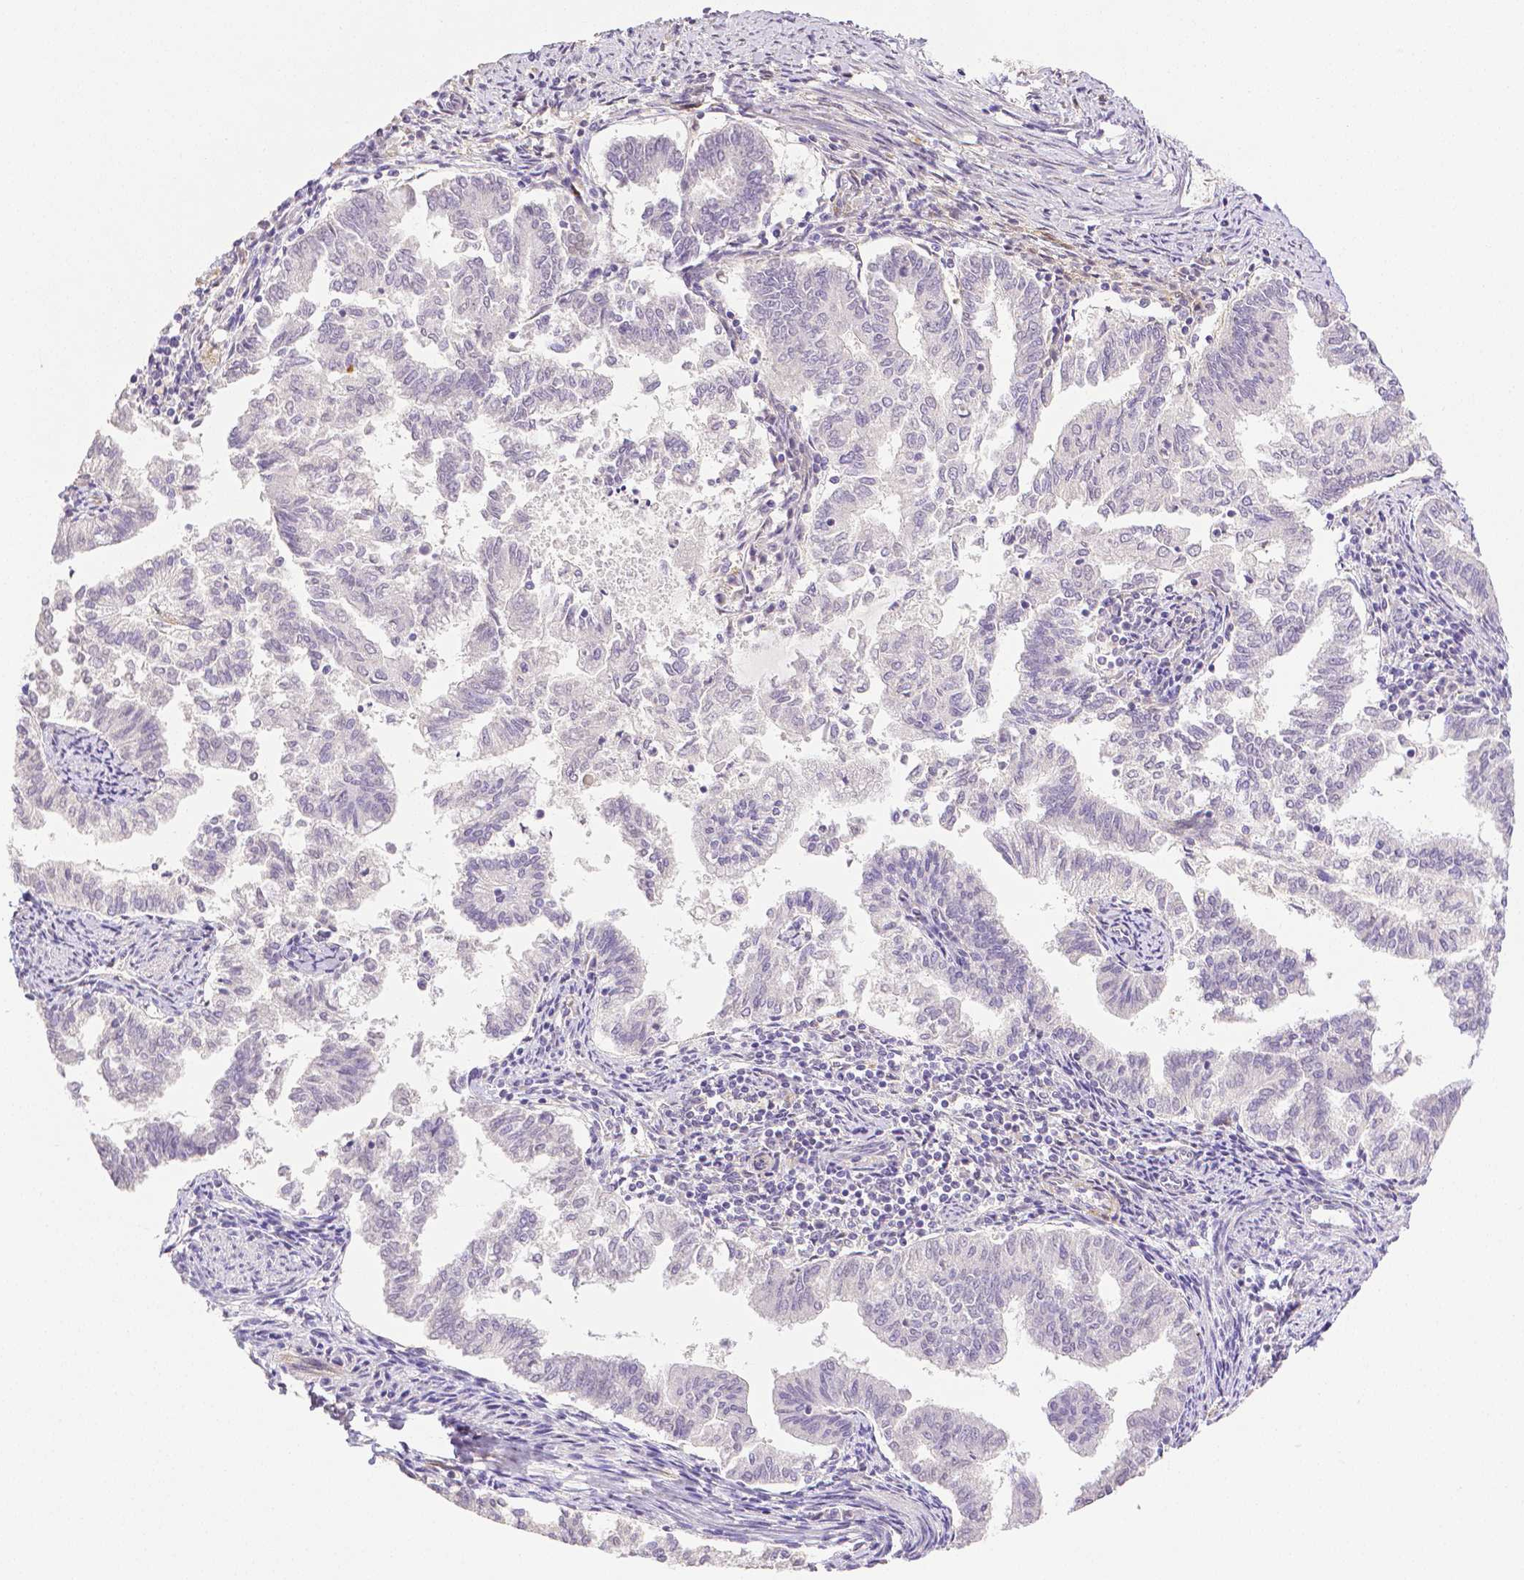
{"staining": {"intensity": "negative", "quantity": "none", "location": "none"}, "tissue": "endometrial cancer", "cell_type": "Tumor cells", "image_type": "cancer", "snomed": [{"axis": "morphology", "description": "Adenocarcinoma, NOS"}, {"axis": "topography", "description": "Endometrium"}], "caption": "High power microscopy photomicrograph of an IHC micrograph of endometrial cancer (adenocarcinoma), revealing no significant positivity in tumor cells.", "gene": "THY1", "patient": {"sex": "female", "age": 79}}